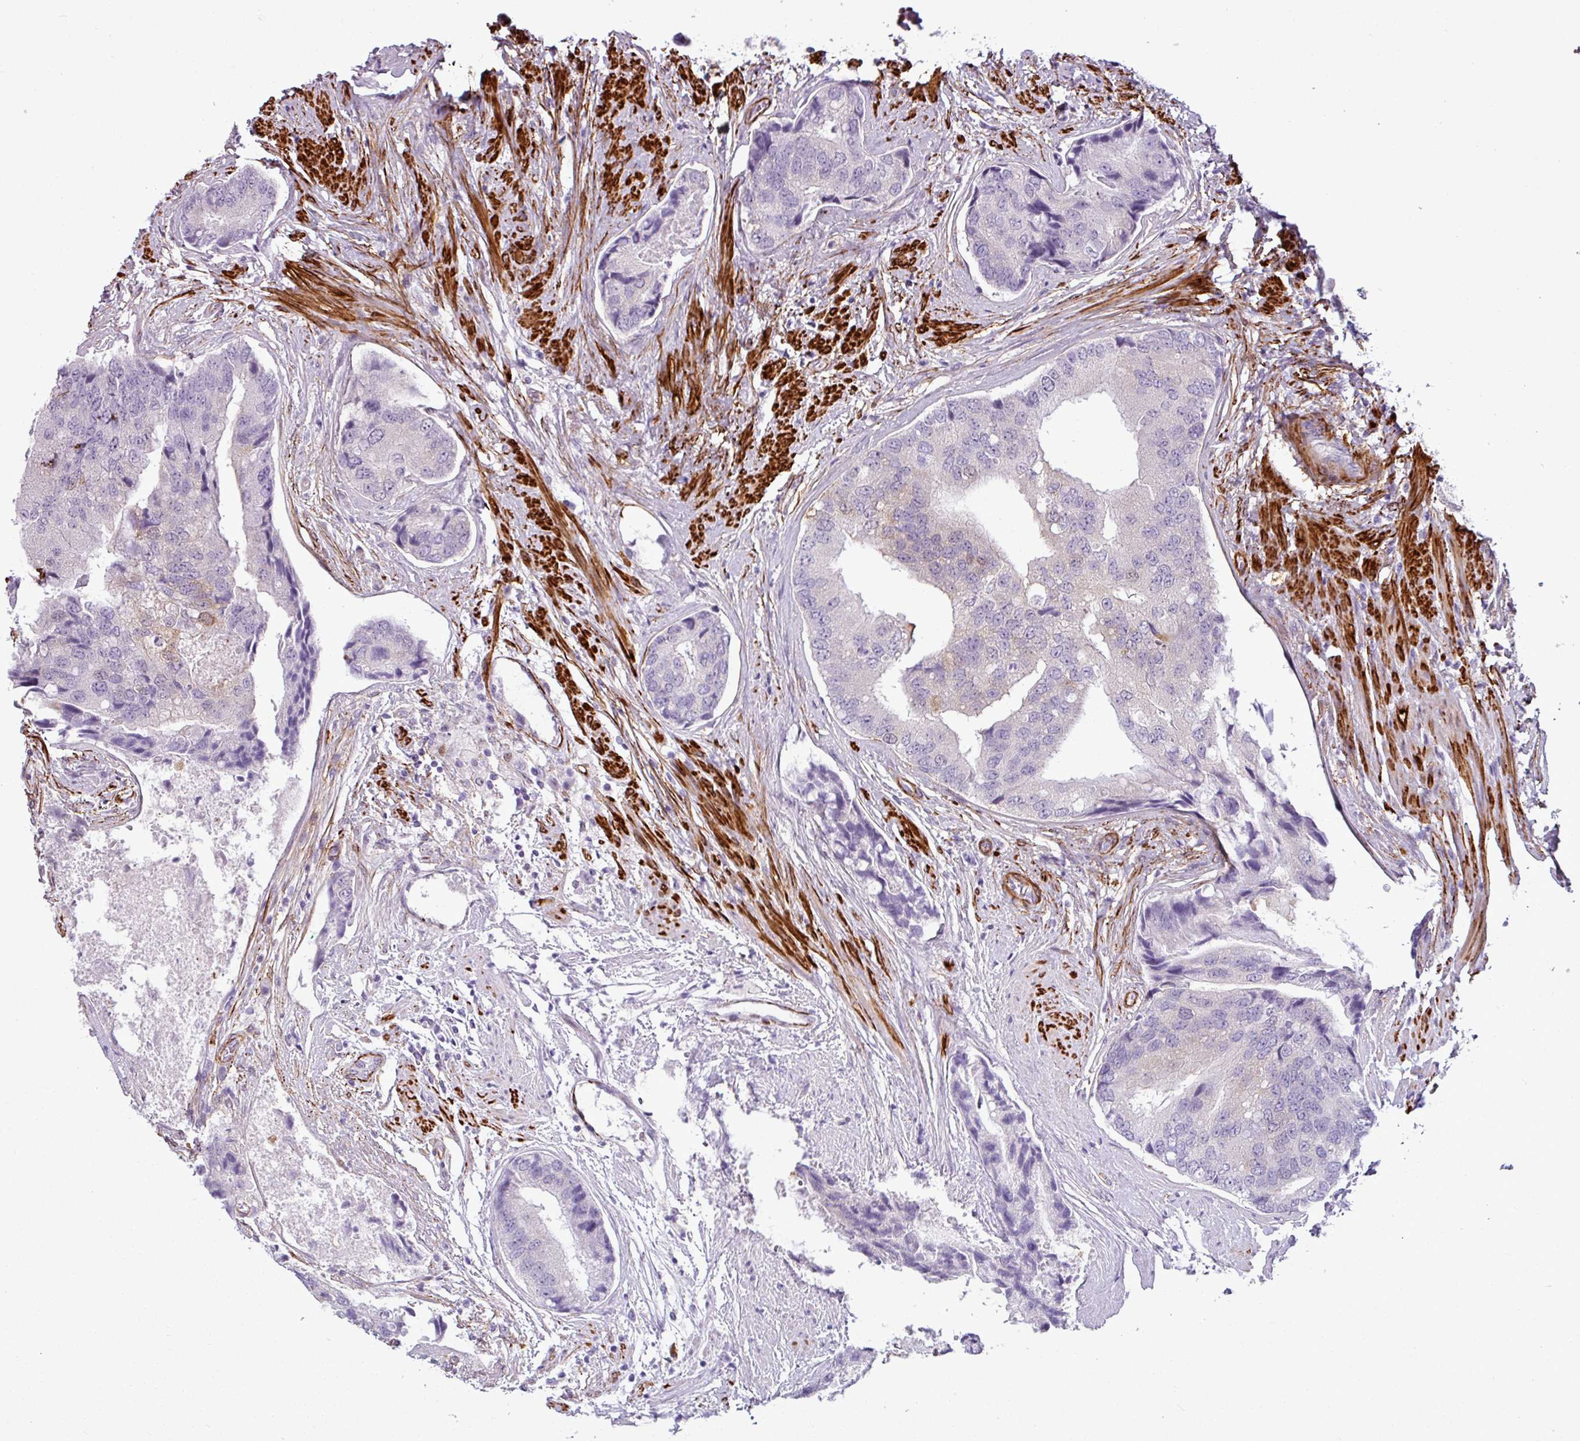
{"staining": {"intensity": "negative", "quantity": "none", "location": "none"}, "tissue": "prostate cancer", "cell_type": "Tumor cells", "image_type": "cancer", "snomed": [{"axis": "morphology", "description": "Adenocarcinoma, High grade"}, {"axis": "topography", "description": "Prostate"}], "caption": "The immunohistochemistry photomicrograph has no significant positivity in tumor cells of adenocarcinoma (high-grade) (prostate) tissue.", "gene": "ATP10A", "patient": {"sex": "male", "age": 70}}